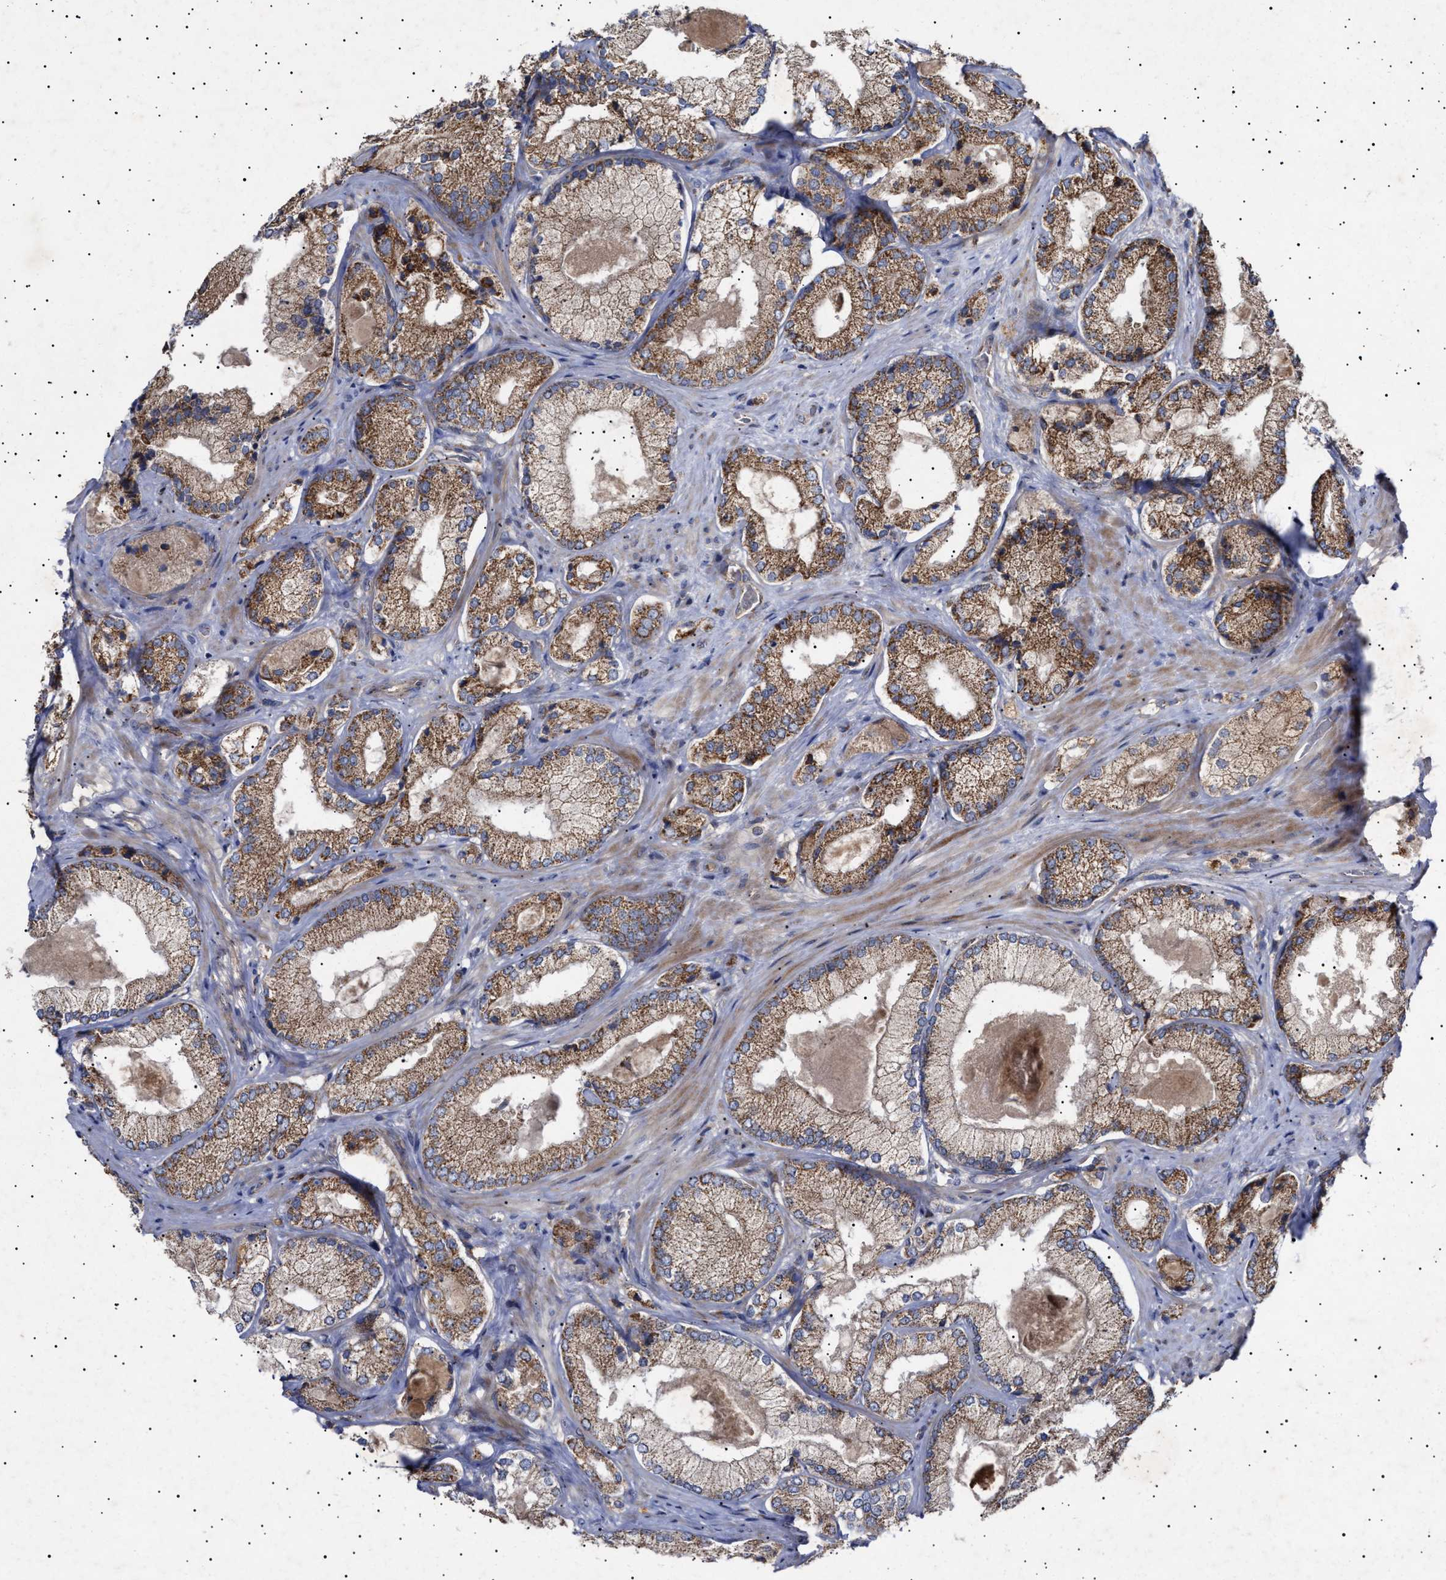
{"staining": {"intensity": "moderate", "quantity": ">75%", "location": "cytoplasmic/membranous"}, "tissue": "prostate cancer", "cell_type": "Tumor cells", "image_type": "cancer", "snomed": [{"axis": "morphology", "description": "Adenocarcinoma, Low grade"}, {"axis": "topography", "description": "Prostate"}], "caption": "Immunohistochemical staining of human prostate cancer (low-grade adenocarcinoma) exhibits medium levels of moderate cytoplasmic/membranous positivity in approximately >75% of tumor cells.", "gene": "MRPL10", "patient": {"sex": "male", "age": 65}}